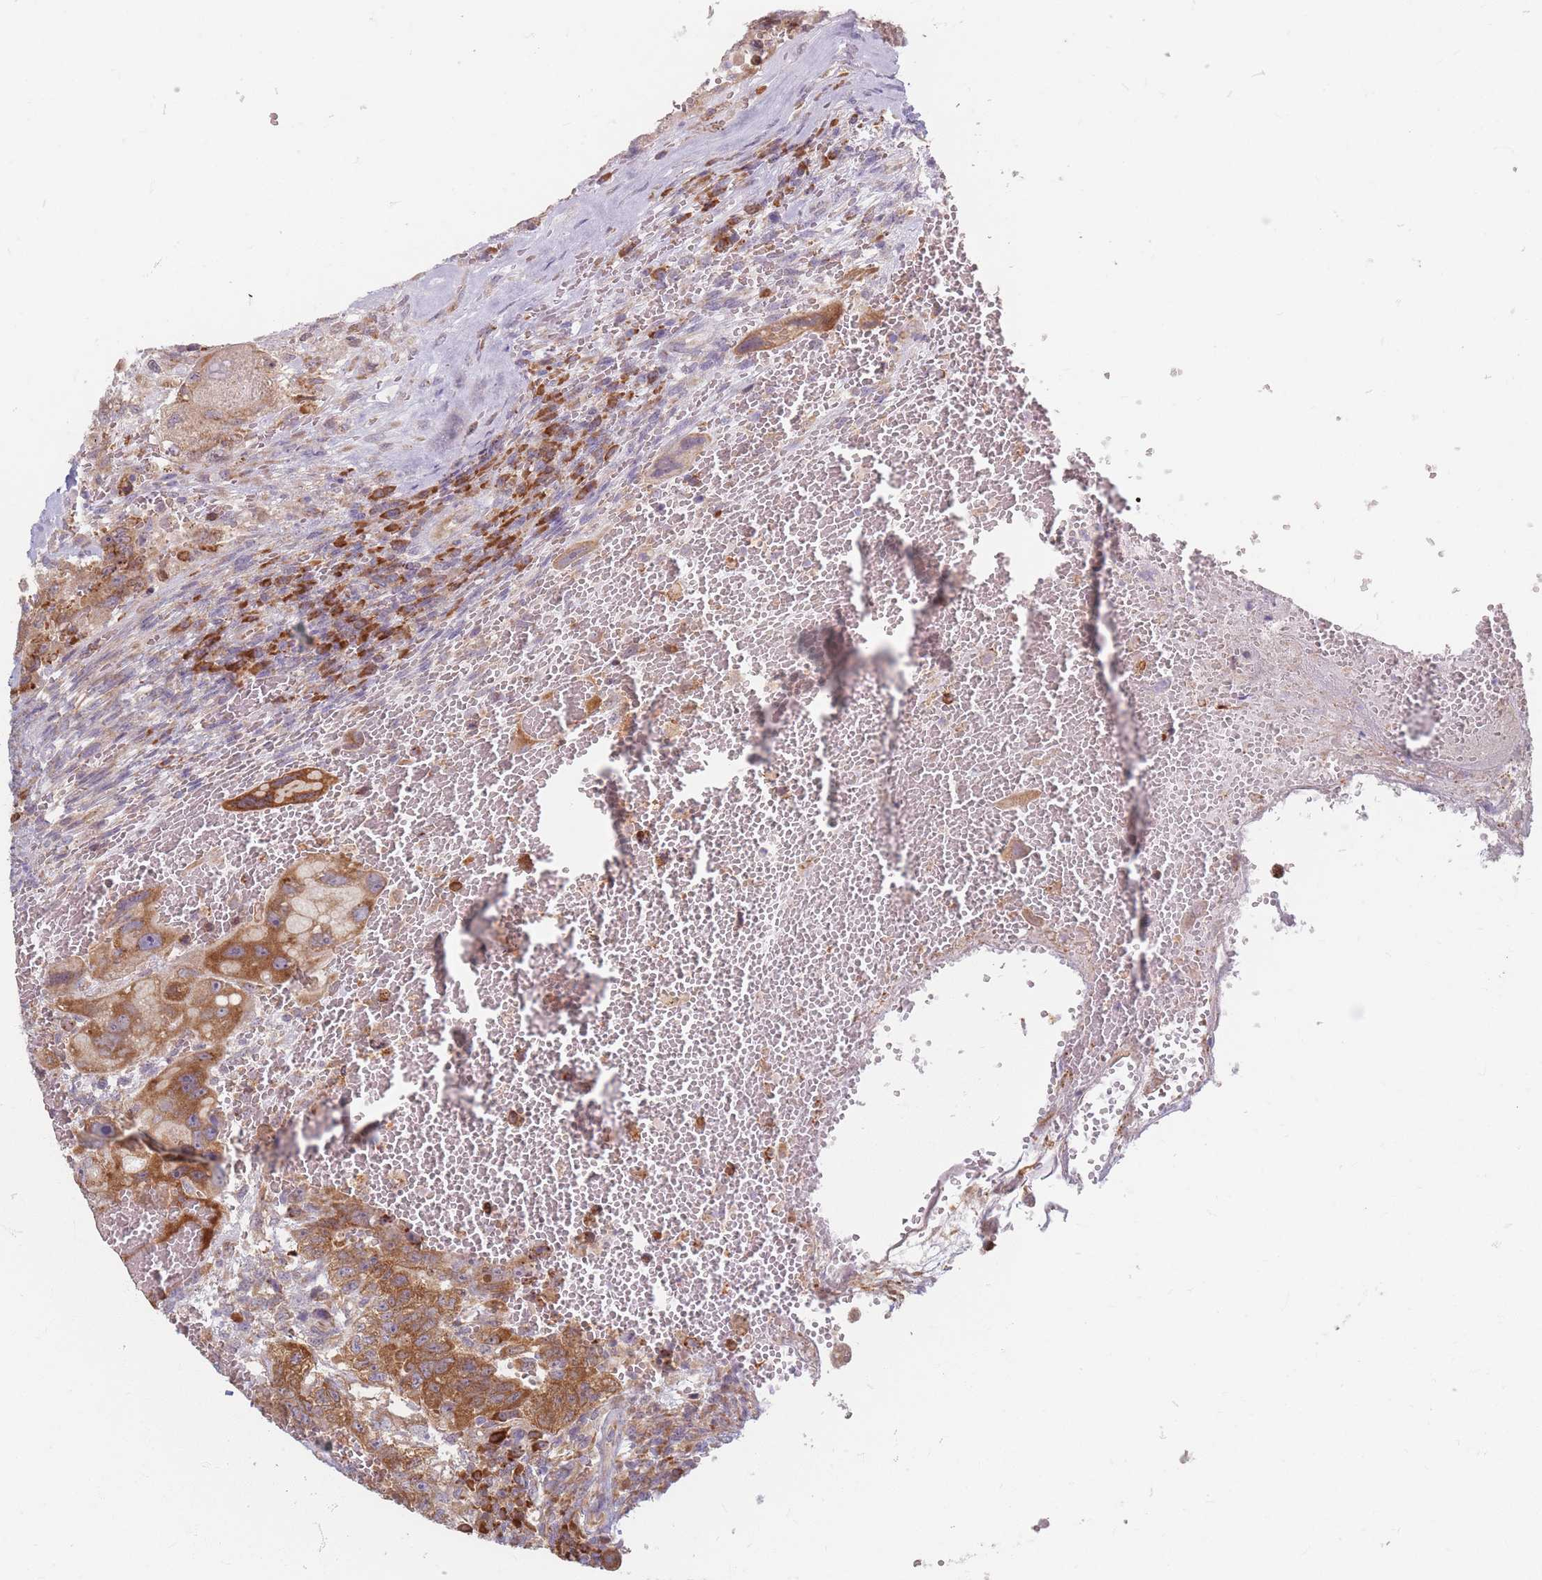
{"staining": {"intensity": "moderate", "quantity": "25%-75%", "location": "cytoplasmic/membranous"}, "tissue": "testis cancer", "cell_type": "Tumor cells", "image_type": "cancer", "snomed": [{"axis": "morphology", "description": "Carcinoma, Embryonal, NOS"}, {"axis": "topography", "description": "Testis"}], "caption": "Immunohistochemical staining of human testis cancer (embryonal carcinoma) displays medium levels of moderate cytoplasmic/membranous staining in approximately 25%-75% of tumor cells.", "gene": "SMIM14", "patient": {"sex": "male", "age": 26}}